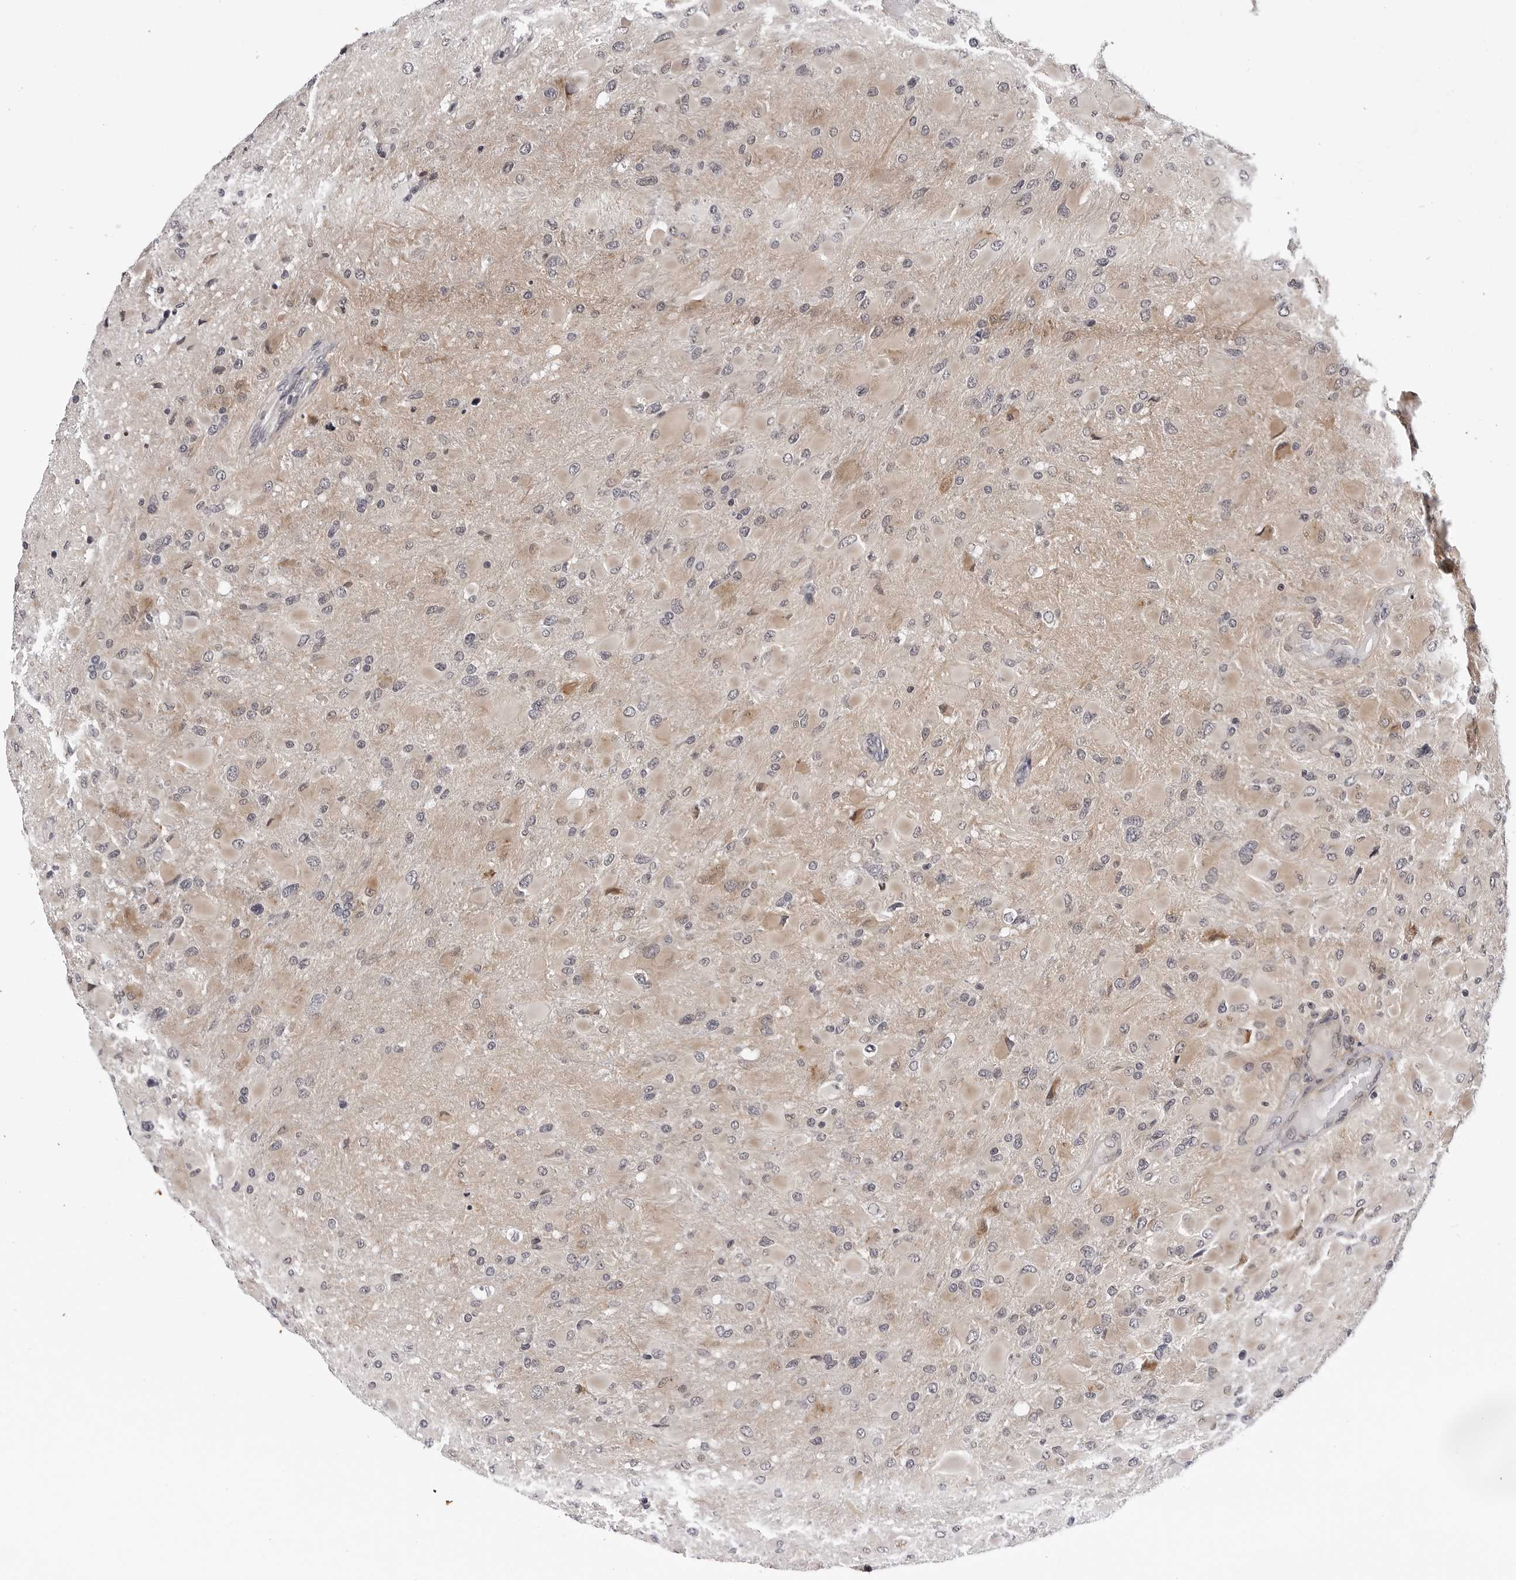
{"staining": {"intensity": "weak", "quantity": ">75%", "location": "cytoplasmic/membranous"}, "tissue": "glioma", "cell_type": "Tumor cells", "image_type": "cancer", "snomed": [{"axis": "morphology", "description": "Glioma, malignant, High grade"}, {"axis": "topography", "description": "Cerebral cortex"}], "caption": "Immunohistochemical staining of glioma demonstrates low levels of weak cytoplasmic/membranous protein positivity in approximately >75% of tumor cells.", "gene": "KIAA1614", "patient": {"sex": "female", "age": 36}}